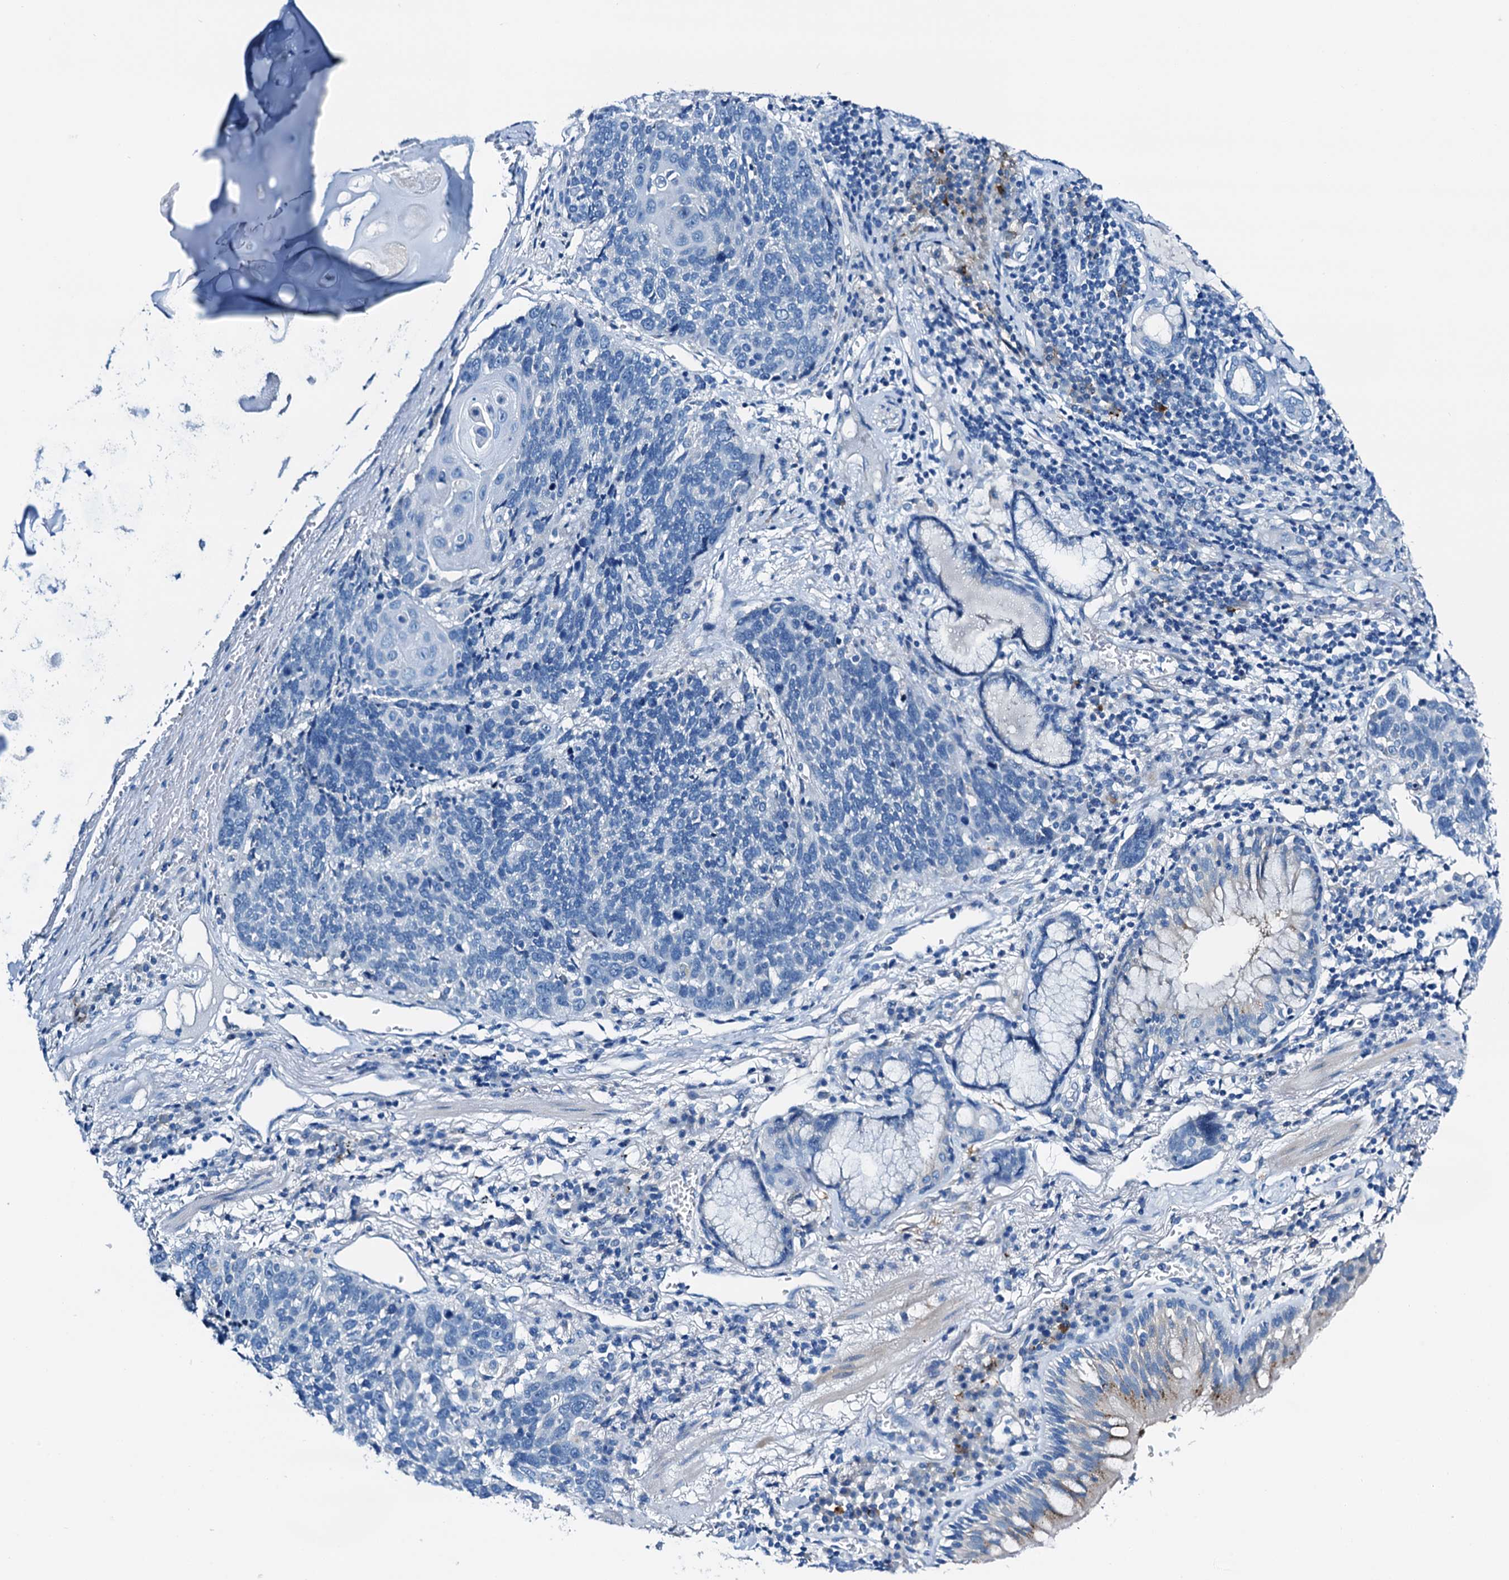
{"staining": {"intensity": "negative", "quantity": "none", "location": "none"}, "tissue": "lung cancer", "cell_type": "Tumor cells", "image_type": "cancer", "snomed": [{"axis": "morphology", "description": "Squamous cell carcinoma, NOS"}, {"axis": "topography", "description": "Lung"}], "caption": "An image of lung cancer stained for a protein displays no brown staining in tumor cells.", "gene": "C1QTNF4", "patient": {"sex": "male", "age": 66}}